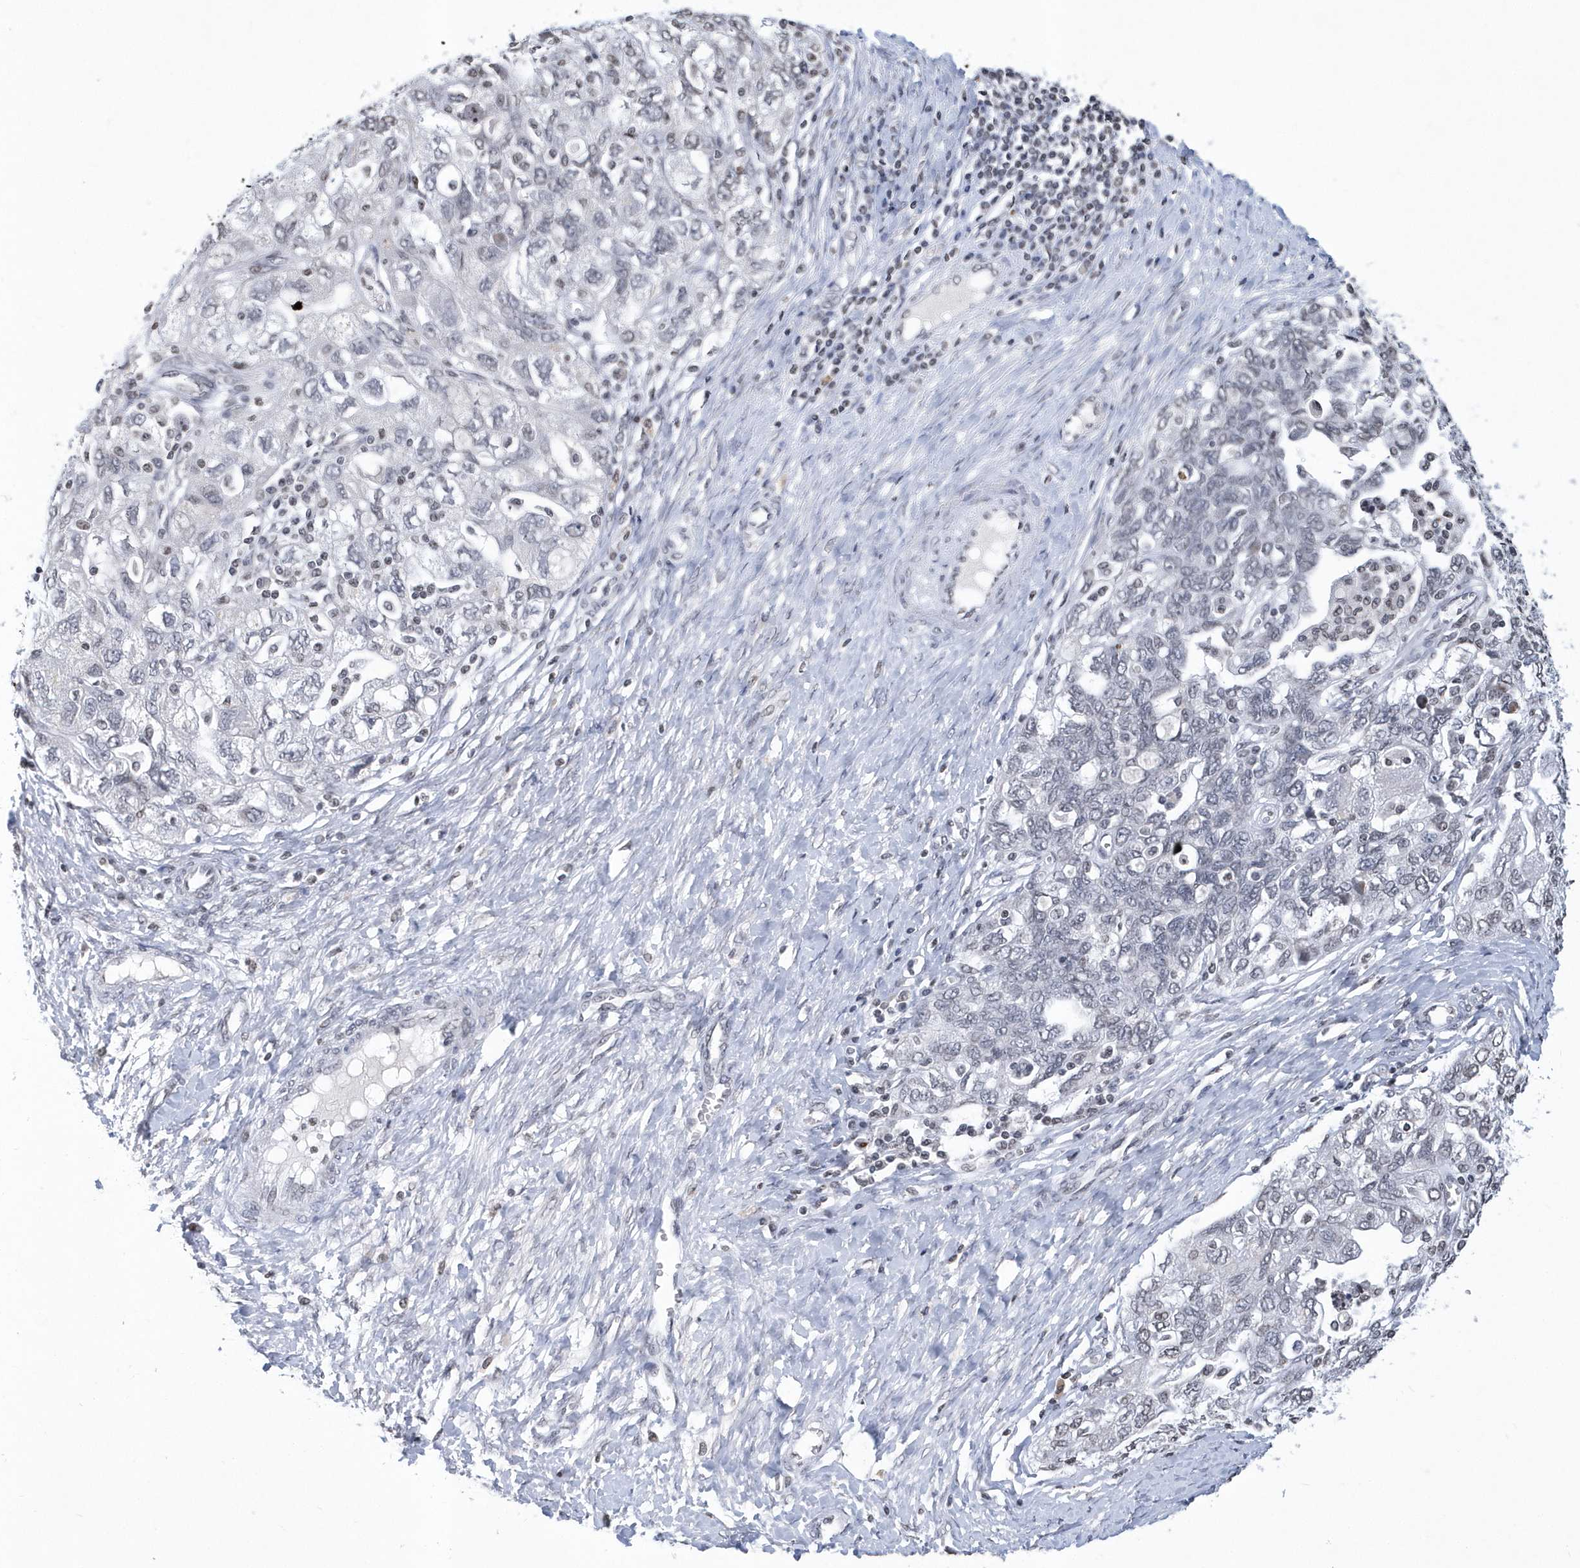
{"staining": {"intensity": "negative", "quantity": "none", "location": "none"}, "tissue": "ovarian cancer", "cell_type": "Tumor cells", "image_type": "cancer", "snomed": [{"axis": "morphology", "description": "Carcinoma, NOS"}, {"axis": "morphology", "description": "Cystadenocarcinoma, serous, NOS"}, {"axis": "topography", "description": "Ovary"}], "caption": "Immunohistochemical staining of human ovarian serous cystadenocarcinoma reveals no significant expression in tumor cells.", "gene": "VWA5B2", "patient": {"sex": "female", "age": 69}}